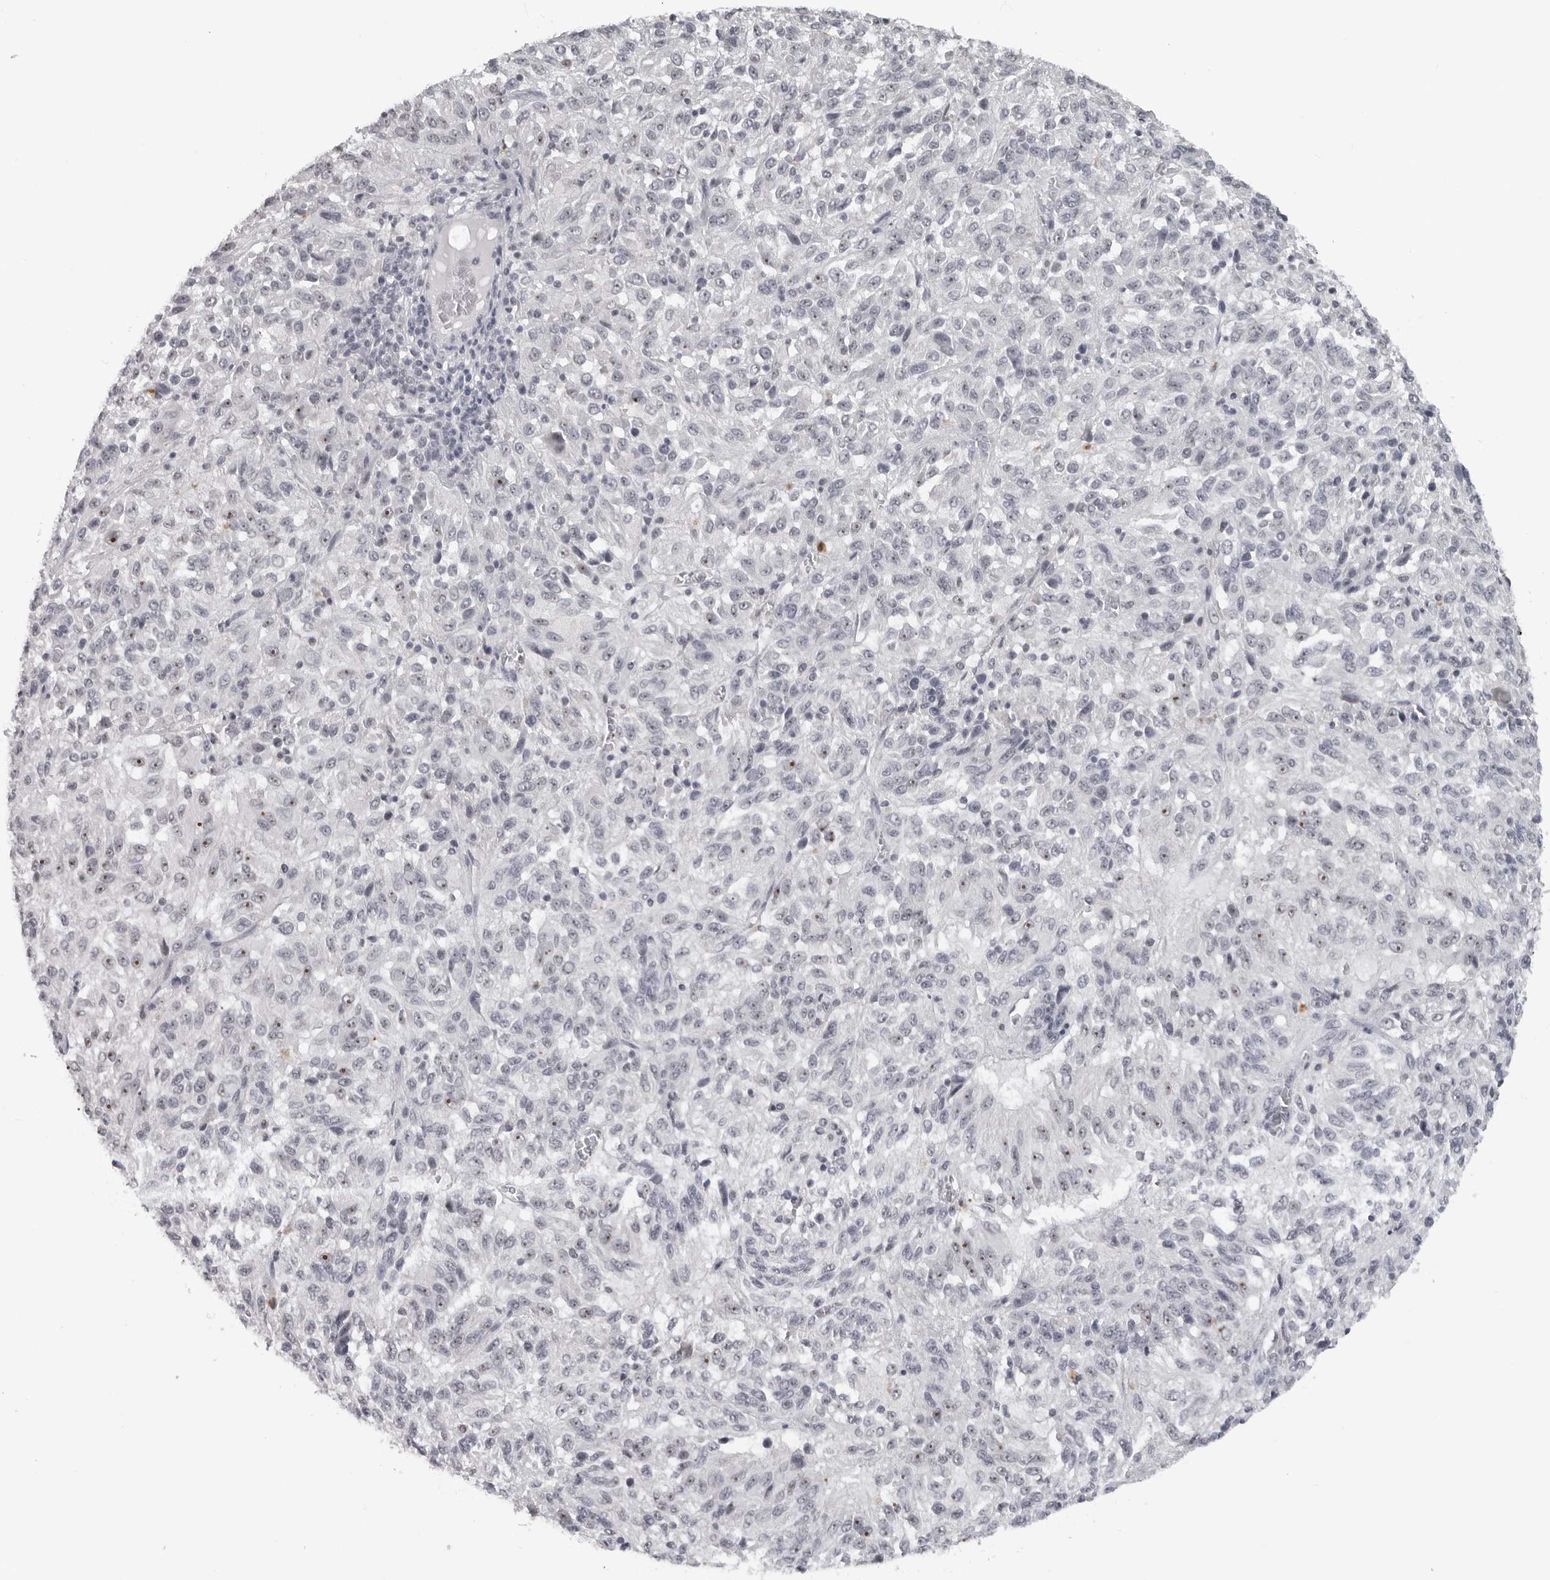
{"staining": {"intensity": "weak", "quantity": "<25%", "location": "nuclear"}, "tissue": "melanoma", "cell_type": "Tumor cells", "image_type": "cancer", "snomed": [{"axis": "morphology", "description": "Malignant melanoma, Metastatic site"}, {"axis": "topography", "description": "Lung"}], "caption": "This is an IHC image of human malignant melanoma (metastatic site). There is no expression in tumor cells.", "gene": "DDX54", "patient": {"sex": "male", "age": 64}}